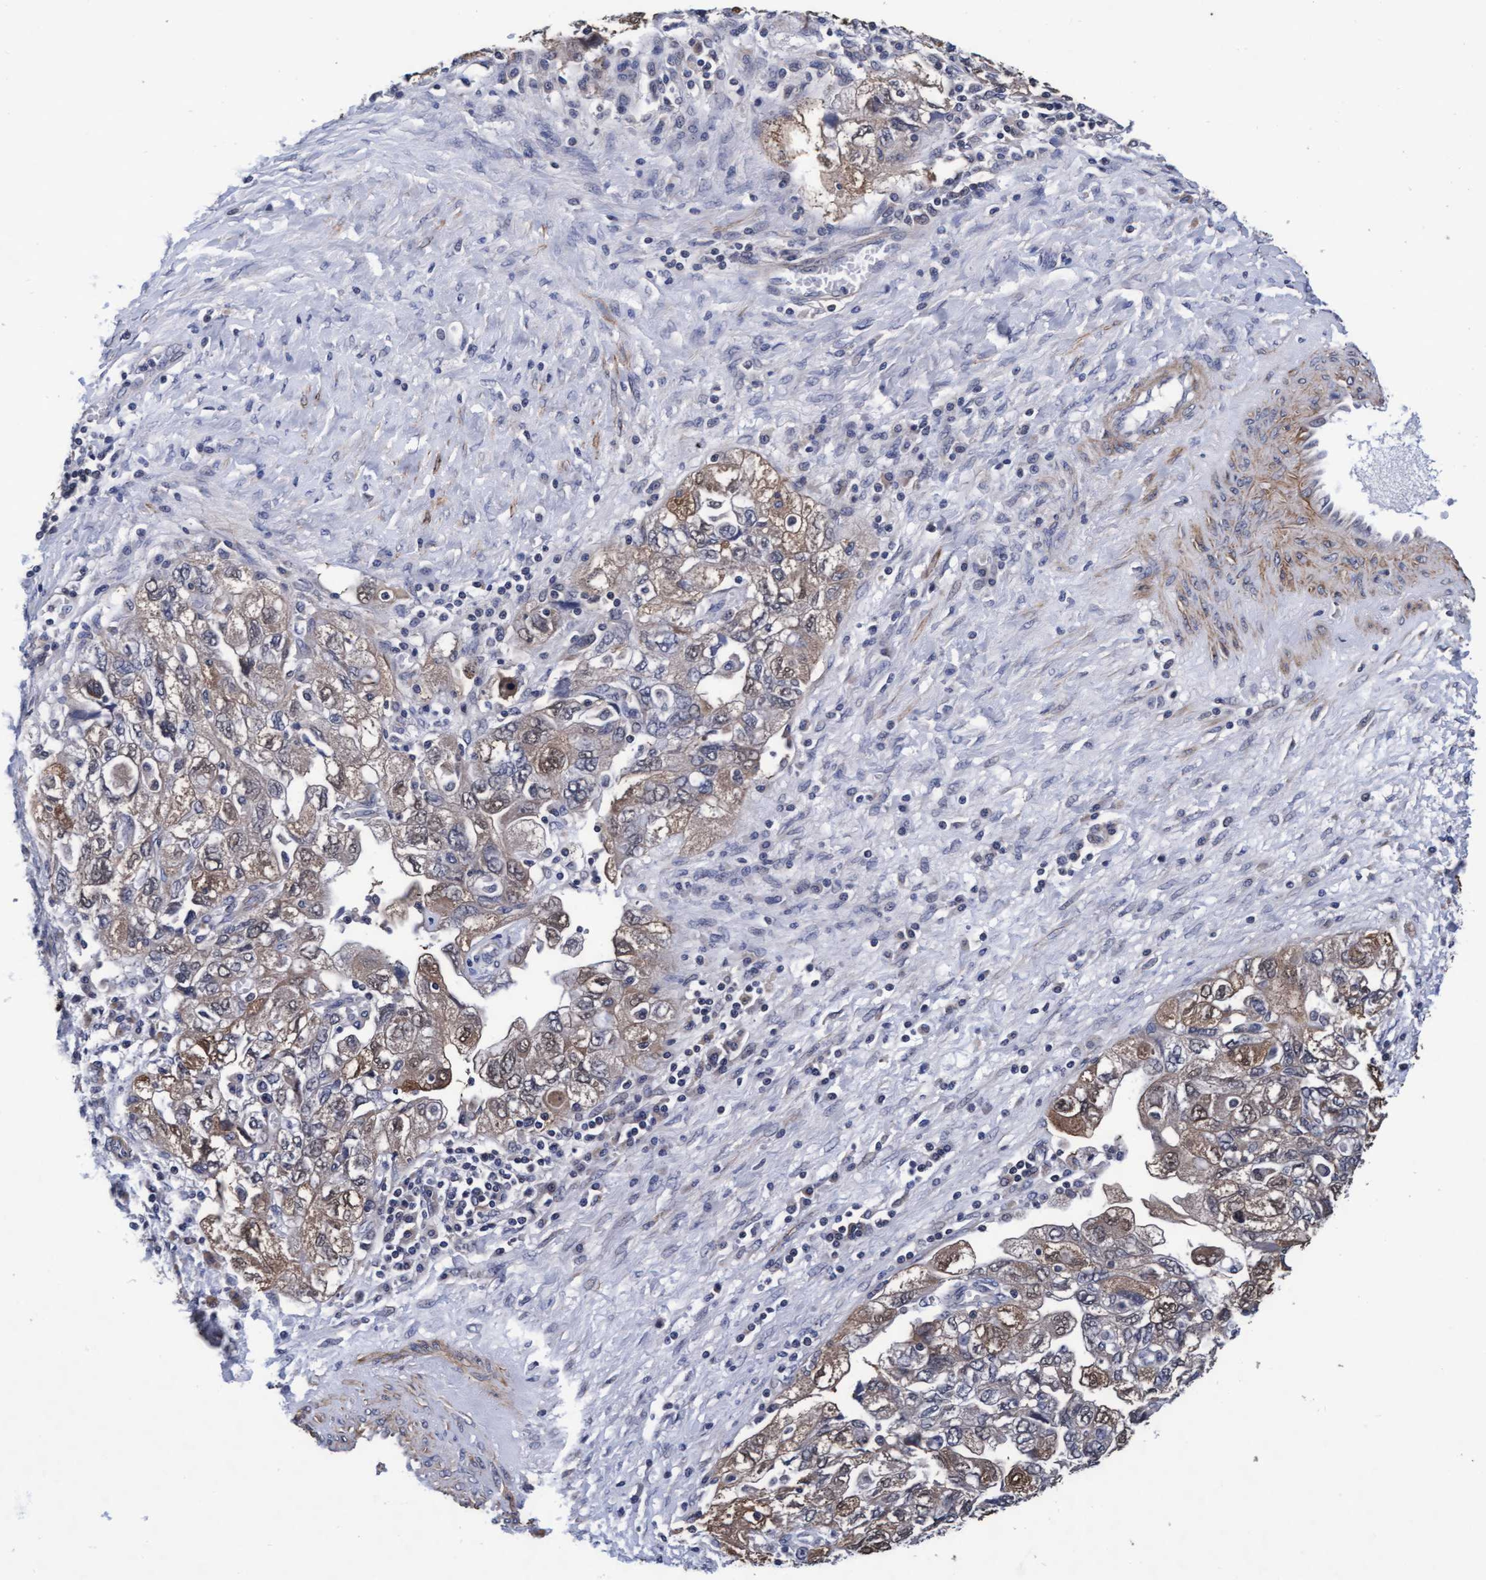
{"staining": {"intensity": "weak", "quantity": ">75%", "location": "cytoplasmic/membranous"}, "tissue": "ovarian cancer", "cell_type": "Tumor cells", "image_type": "cancer", "snomed": [{"axis": "morphology", "description": "Carcinoma, NOS"}, {"axis": "morphology", "description": "Cystadenocarcinoma, serous, NOS"}, {"axis": "topography", "description": "Ovary"}], "caption": "High-power microscopy captured an immunohistochemistry (IHC) histopathology image of ovarian cancer (carcinoma), revealing weak cytoplasmic/membranous expression in about >75% of tumor cells. Immunohistochemistry (ihc) stains the protein of interest in brown and the nuclei are stained blue.", "gene": "EFCAB13", "patient": {"sex": "female", "age": 69}}